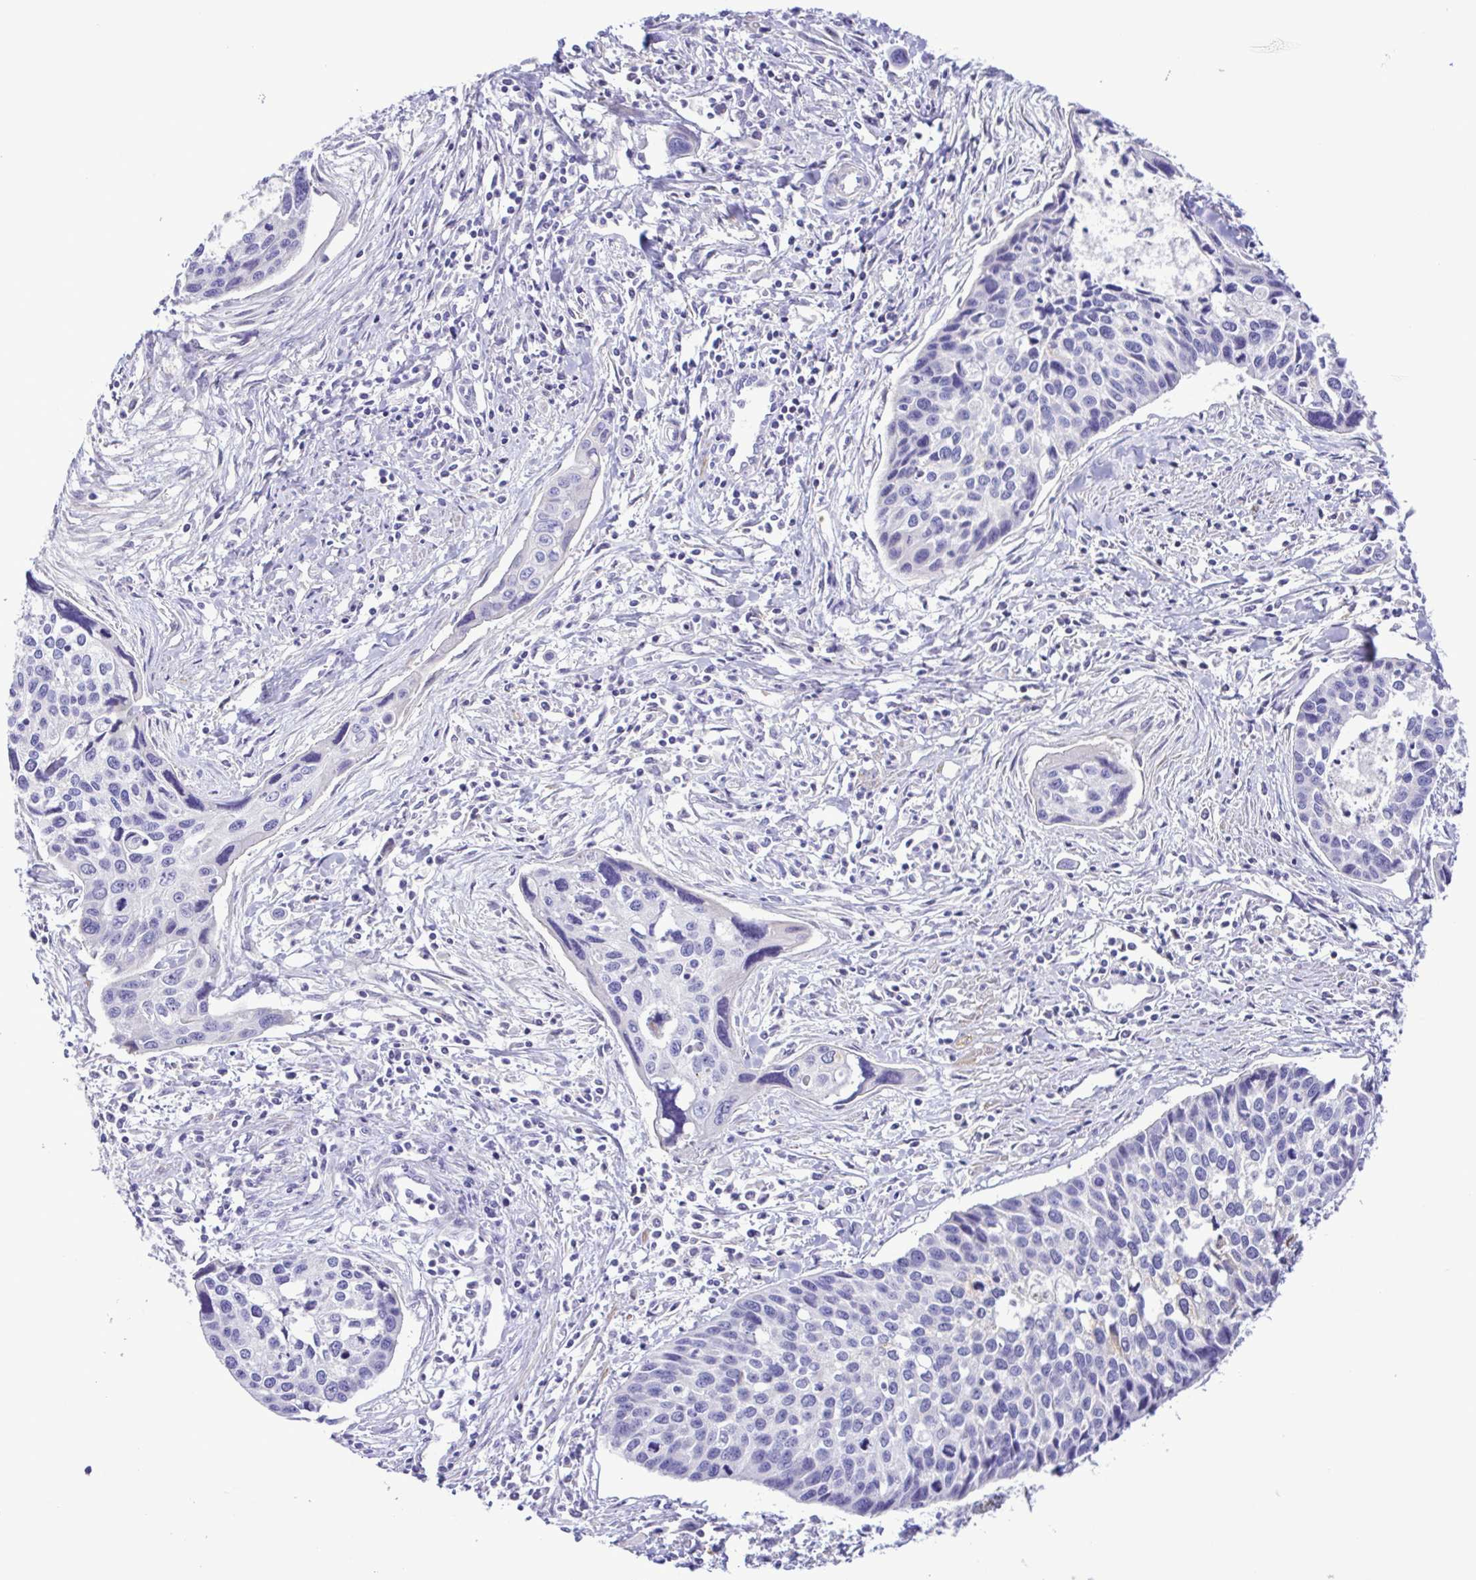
{"staining": {"intensity": "negative", "quantity": "none", "location": "none"}, "tissue": "cervical cancer", "cell_type": "Tumor cells", "image_type": "cancer", "snomed": [{"axis": "morphology", "description": "Squamous cell carcinoma, NOS"}, {"axis": "topography", "description": "Cervix"}], "caption": "There is no significant positivity in tumor cells of cervical squamous cell carcinoma.", "gene": "GABBR2", "patient": {"sex": "female", "age": 31}}